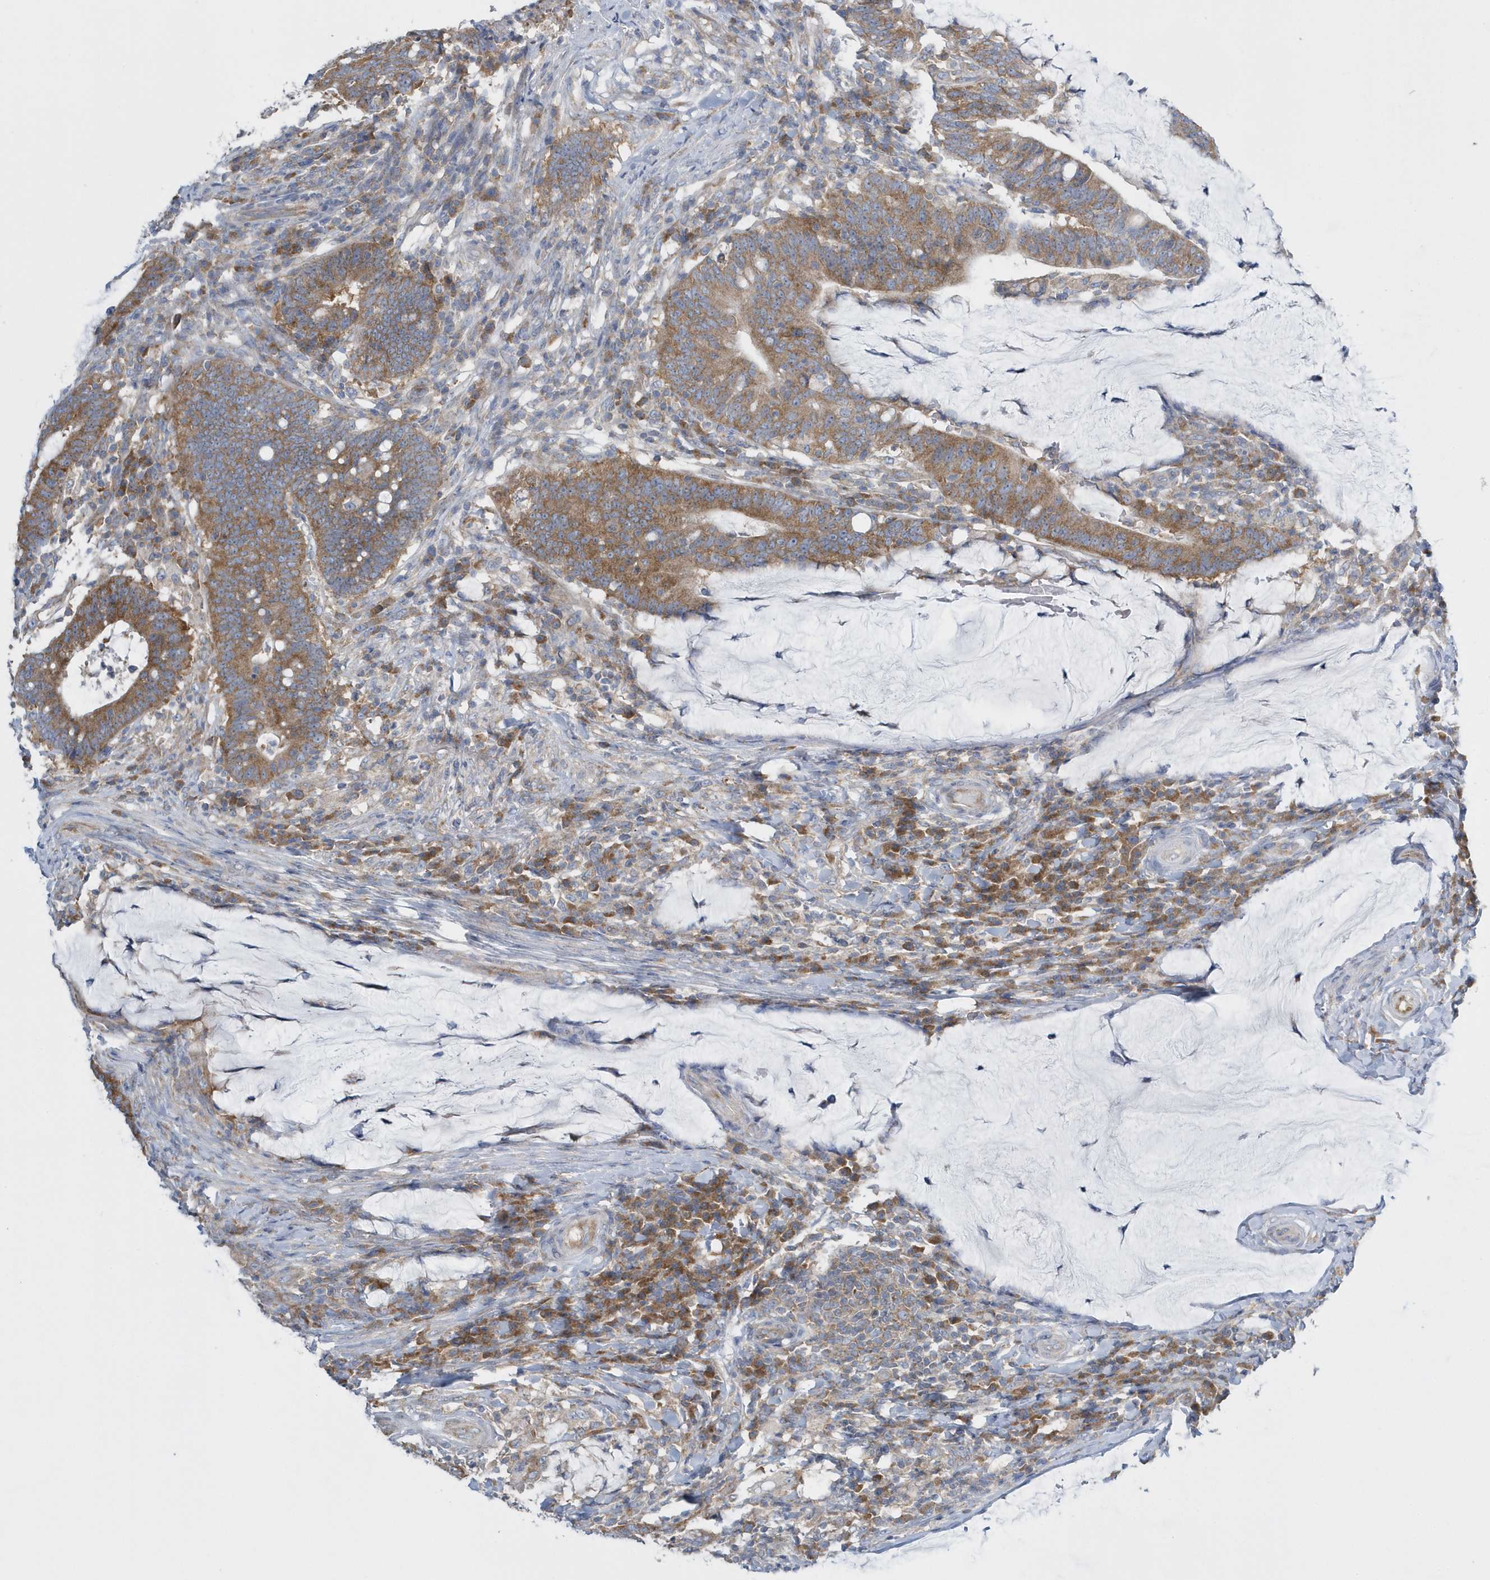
{"staining": {"intensity": "moderate", "quantity": ">75%", "location": "cytoplasmic/membranous"}, "tissue": "colorectal cancer", "cell_type": "Tumor cells", "image_type": "cancer", "snomed": [{"axis": "morphology", "description": "Normal tissue, NOS"}, {"axis": "morphology", "description": "Adenocarcinoma, NOS"}, {"axis": "topography", "description": "Colon"}], "caption": "A histopathology image showing moderate cytoplasmic/membranous expression in about >75% of tumor cells in adenocarcinoma (colorectal), as visualized by brown immunohistochemical staining.", "gene": "EIF3C", "patient": {"sex": "female", "age": 66}}